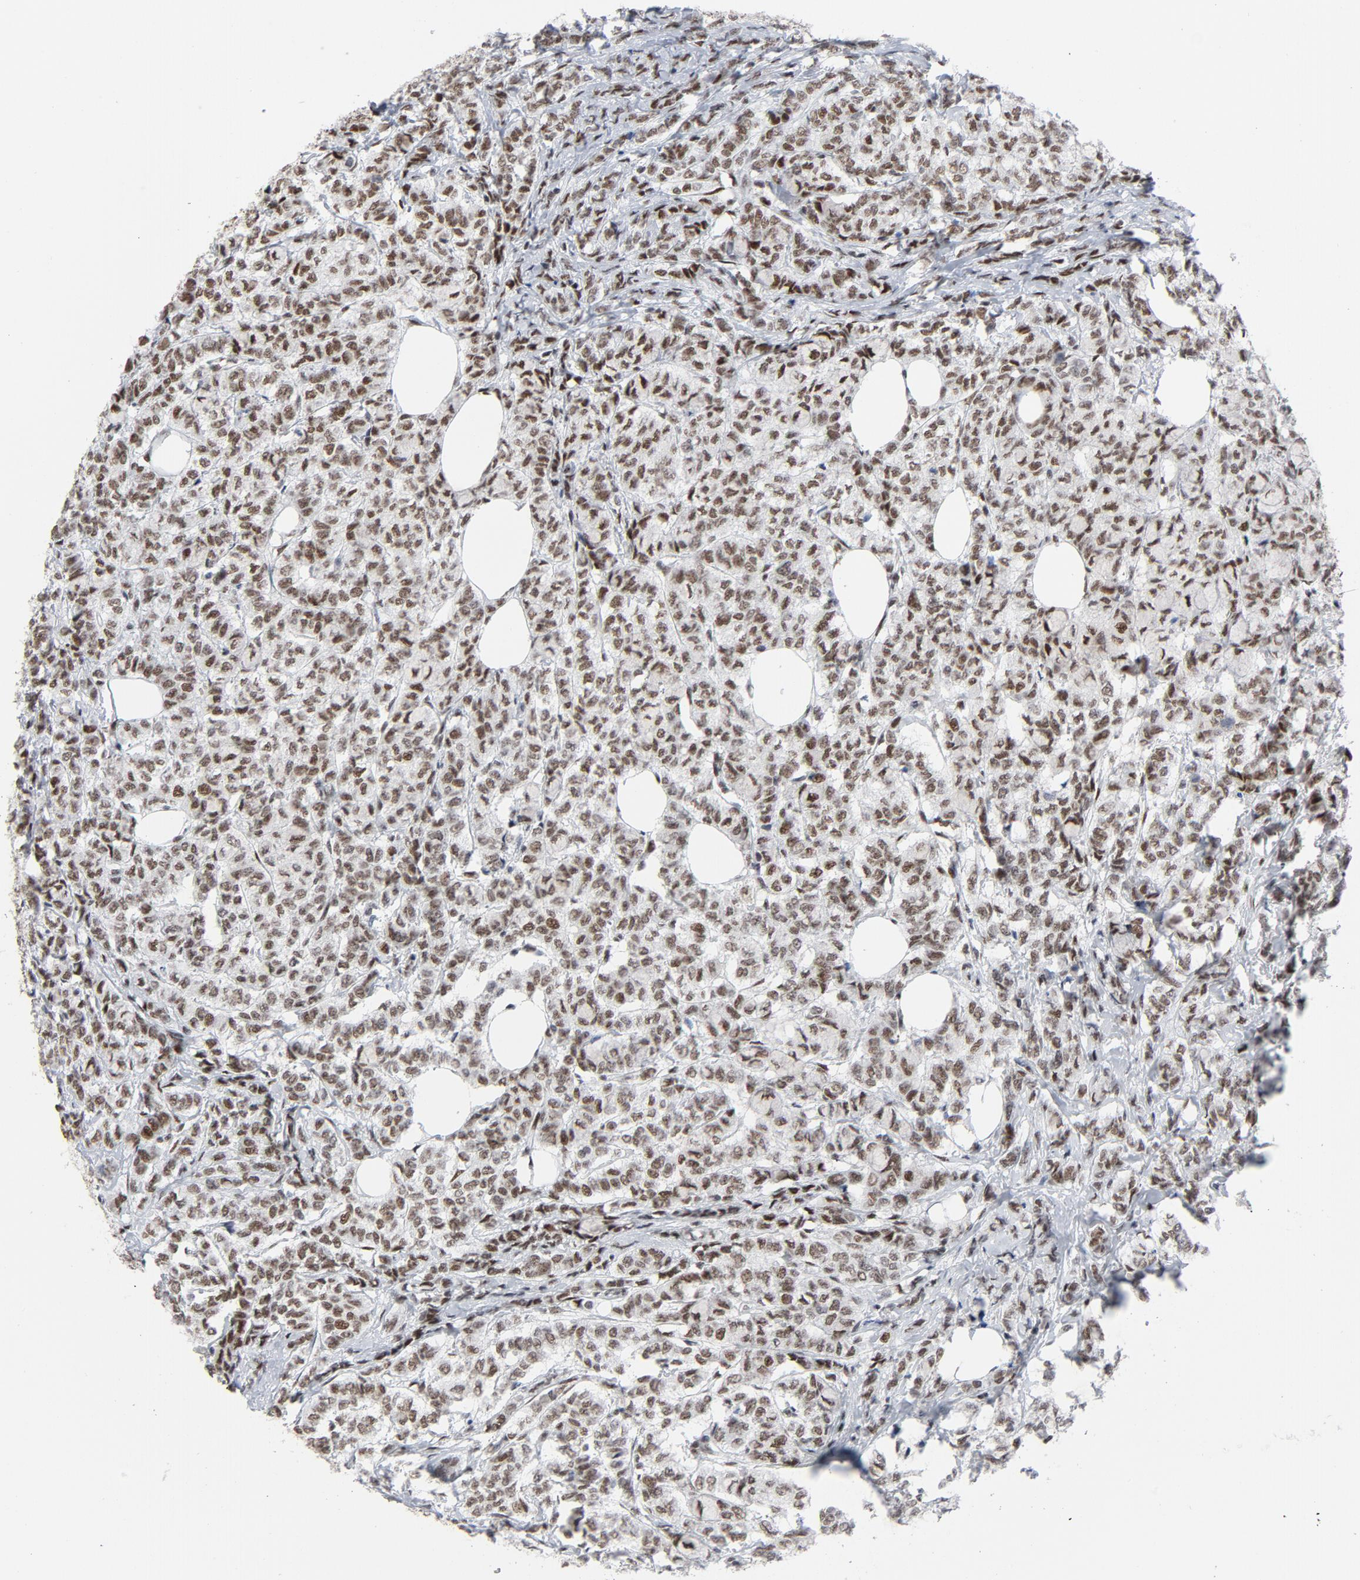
{"staining": {"intensity": "moderate", "quantity": ">75%", "location": "nuclear"}, "tissue": "breast cancer", "cell_type": "Tumor cells", "image_type": "cancer", "snomed": [{"axis": "morphology", "description": "Lobular carcinoma"}, {"axis": "topography", "description": "Breast"}], "caption": "Immunohistochemical staining of breast cancer reveals medium levels of moderate nuclear staining in approximately >75% of tumor cells.", "gene": "HSF1", "patient": {"sex": "female", "age": 60}}